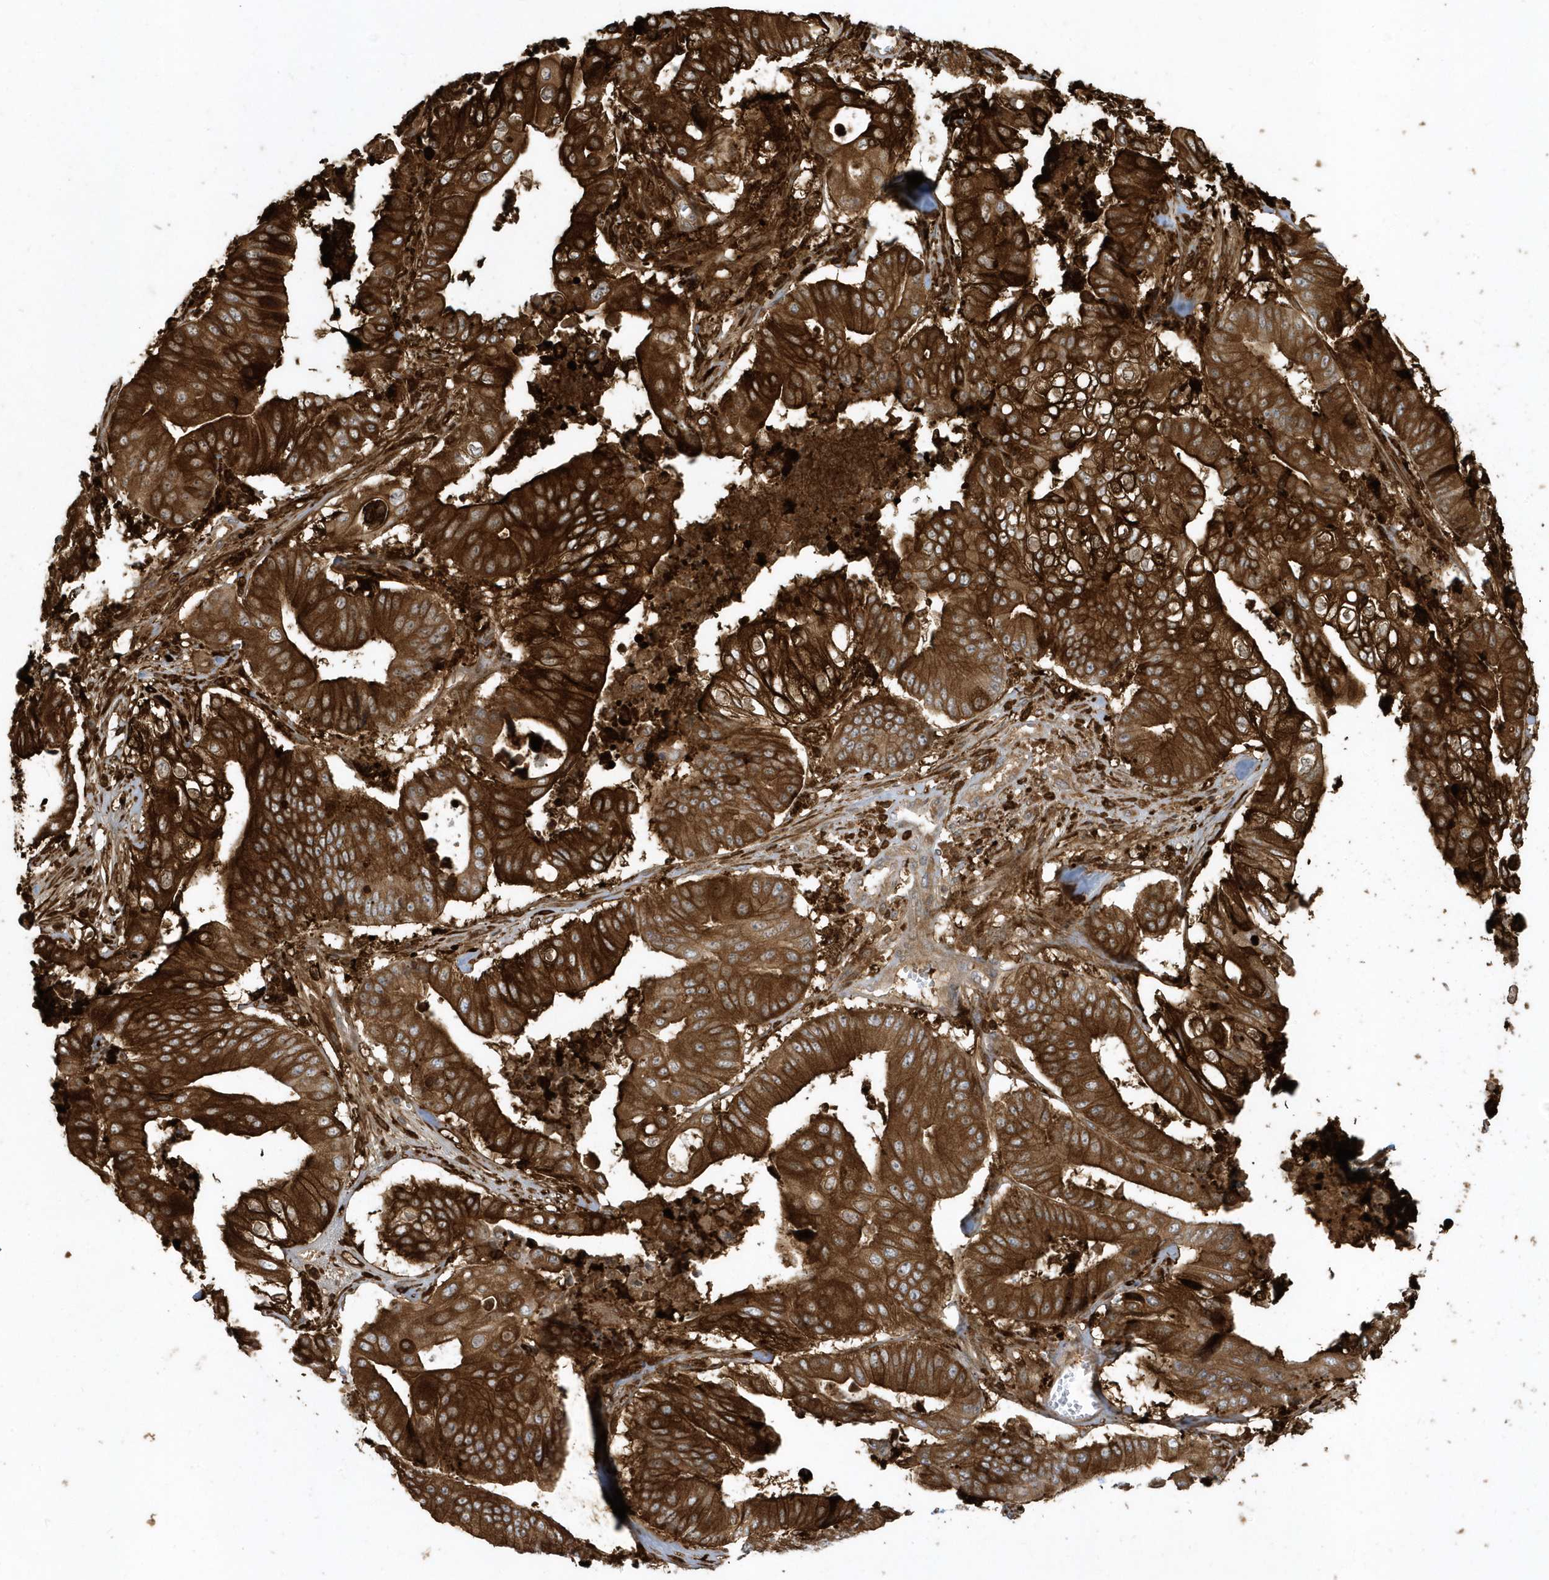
{"staining": {"intensity": "strong", "quantity": ">75%", "location": "cytoplasmic/membranous"}, "tissue": "pancreatic cancer", "cell_type": "Tumor cells", "image_type": "cancer", "snomed": [{"axis": "morphology", "description": "Adenocarcinoma, NOS"}, {"axis": "topography", "description": "Pancreas"}], "caption": "Protein staining shows strong cytoplasmic/membranous staining in about >75% of tumor cells in pancreatic adenocarcinoma.", "gene": "CLCN6", "patient": {"sex": "female", "age": 77}}